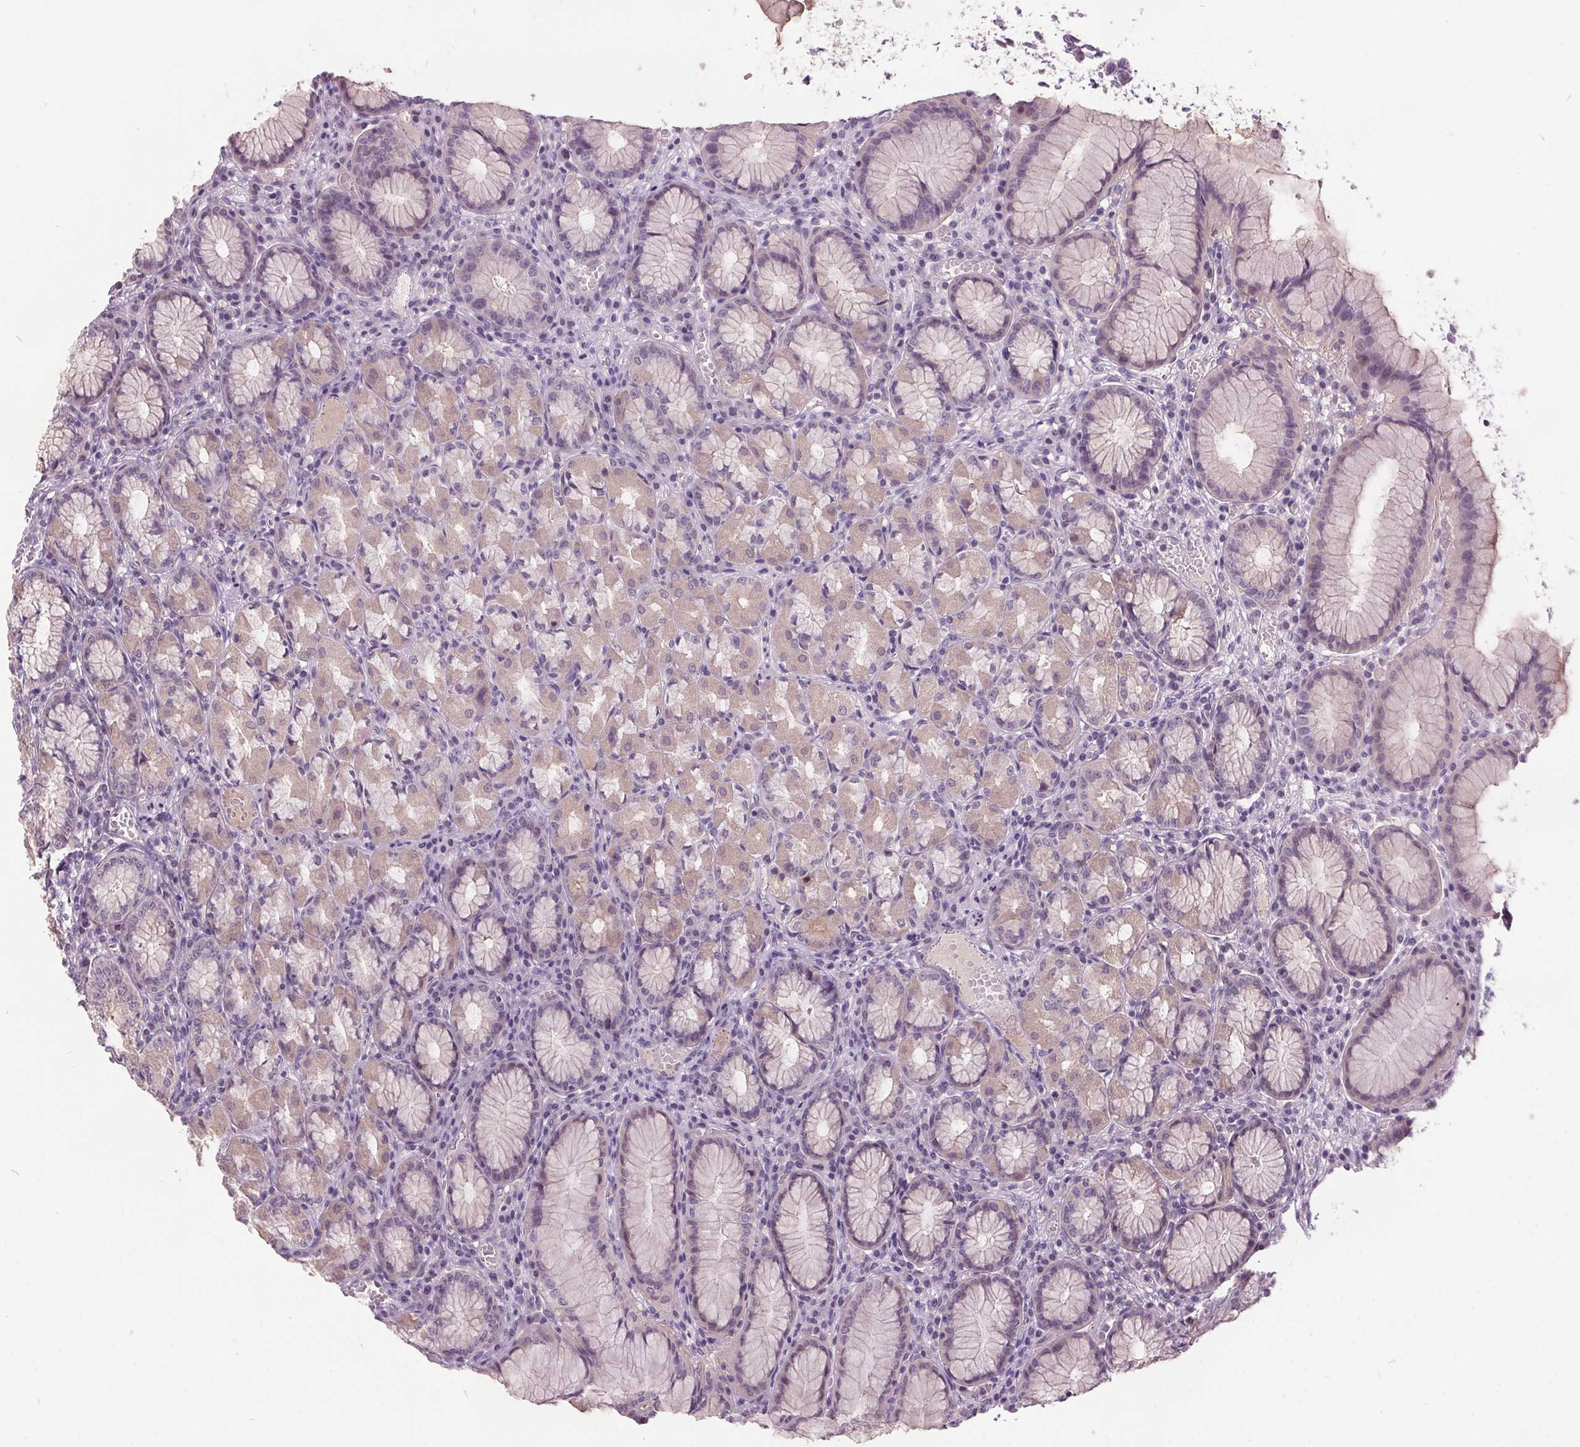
{"staining": {"intensity": "weak", "quantity": "25%-75%", "location": "cytoplasmic/membranous,nuclear"}, "tissue": "stomach", "cell_type": "Glandular cells", "image_type": "normal", "snomed": [{"axis": "morphology", "description": "Normal tissue, NOS"}, {"axis": "topography", "description": "Stomach"}], "caption": "Protein staining of unremarkable stomach reveals weak cytoplasmic/membranous,nuclear expression in about 25%-75% of glandular cells. (Stains: DAB in brown, nuclei in blue, Microscopy: brightfield microscopy at high magnification).", "gene": "C2orf16", "patient": {"sex": "male", "age": 55}}